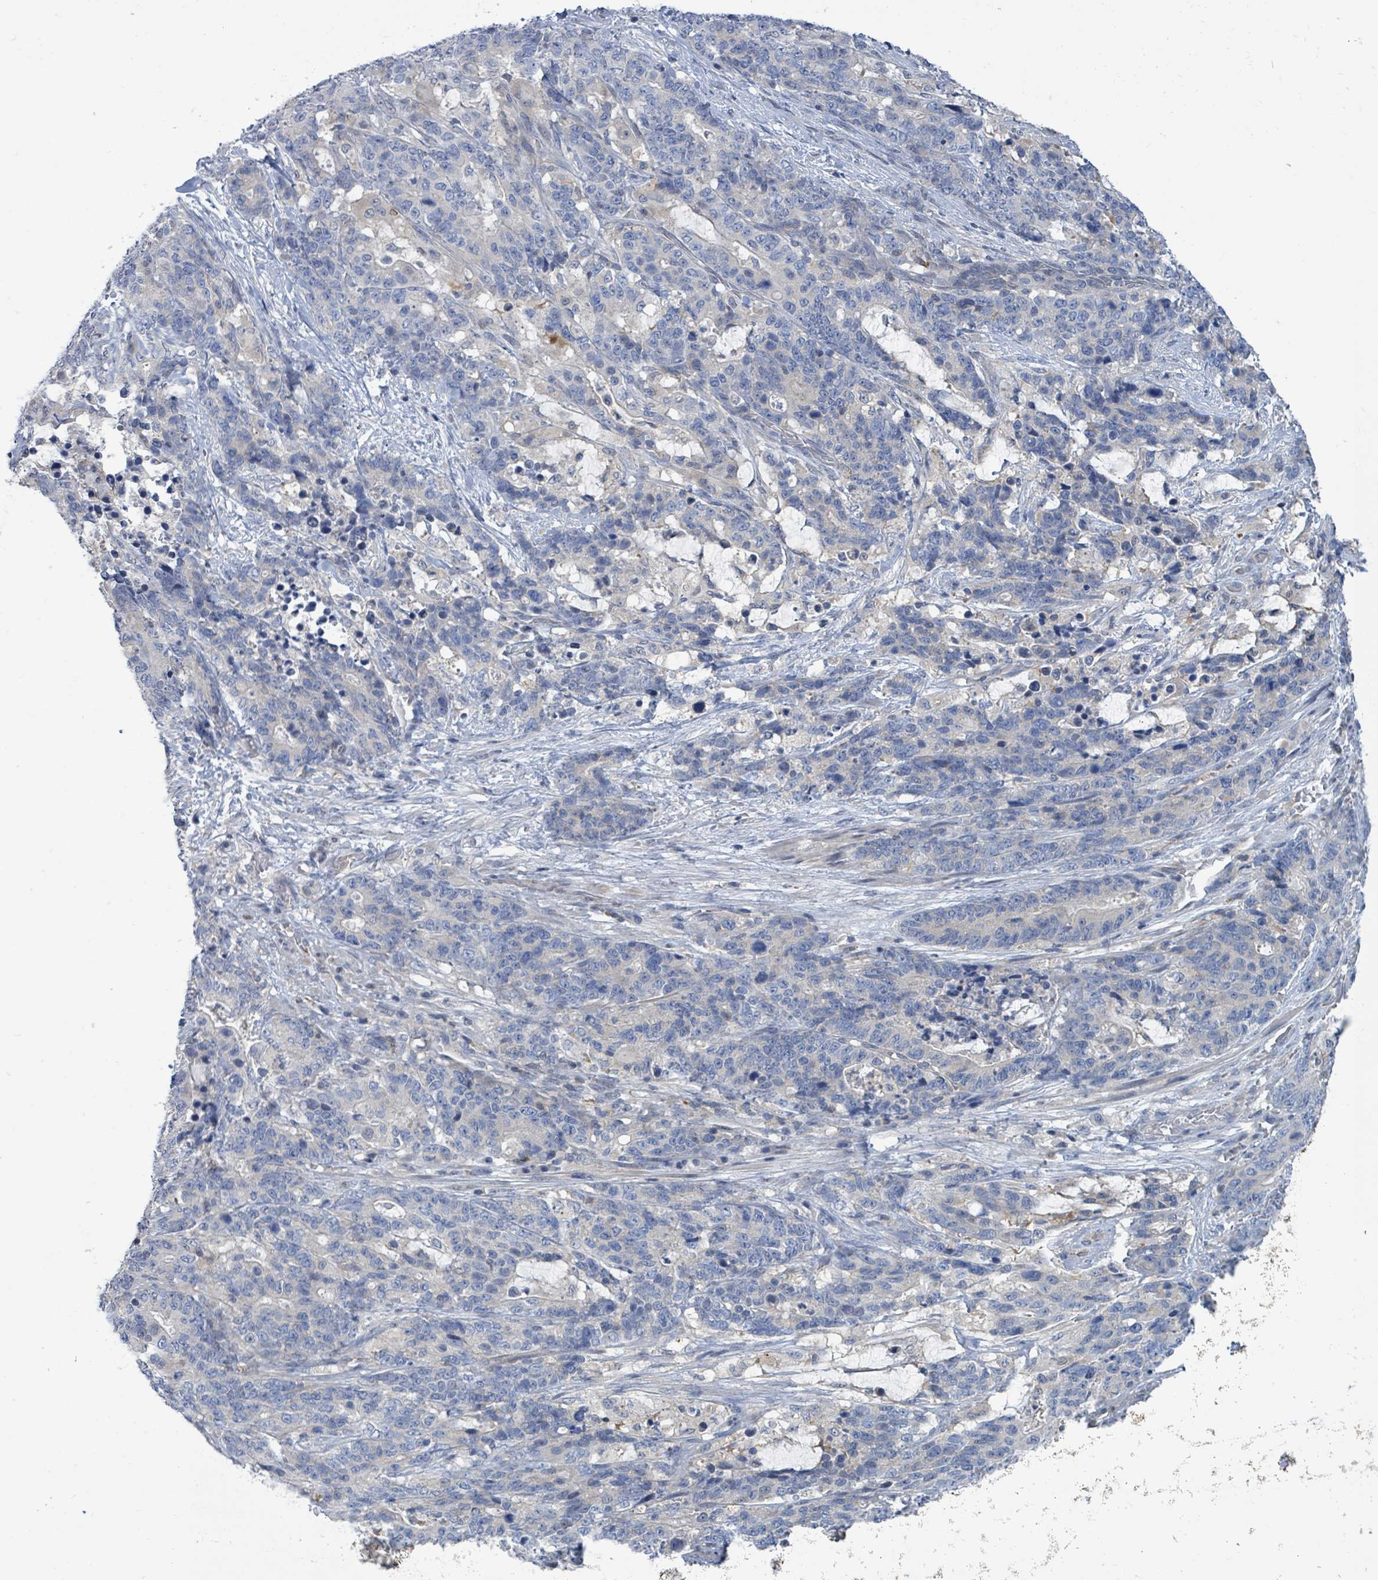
{"staining": {"intensity": "negative", "quantity": "none", "location": "none"}, "tissue": "stomach cancer", "cell_type": "Tumor cells", "image_type": "cancer", "snomed": [{"axis": "morphology", "description": "Normal tissue, NOS"}, {"axis": "morphology", "description": "Adenocarcinoma, NOS"}, {"axis": "topography", "description": "Stomach"}], "caption": "Tumor cells show no significant expression in stomach cancer (adenocarcinoma). (DAB (3,3'-diaminobenzidine) immunohistochemistry (IHC) visualized using brightfield microscopy, high magnification).", "gene": "DGKZ", "patient": {"sex": "female", "age": 64}}